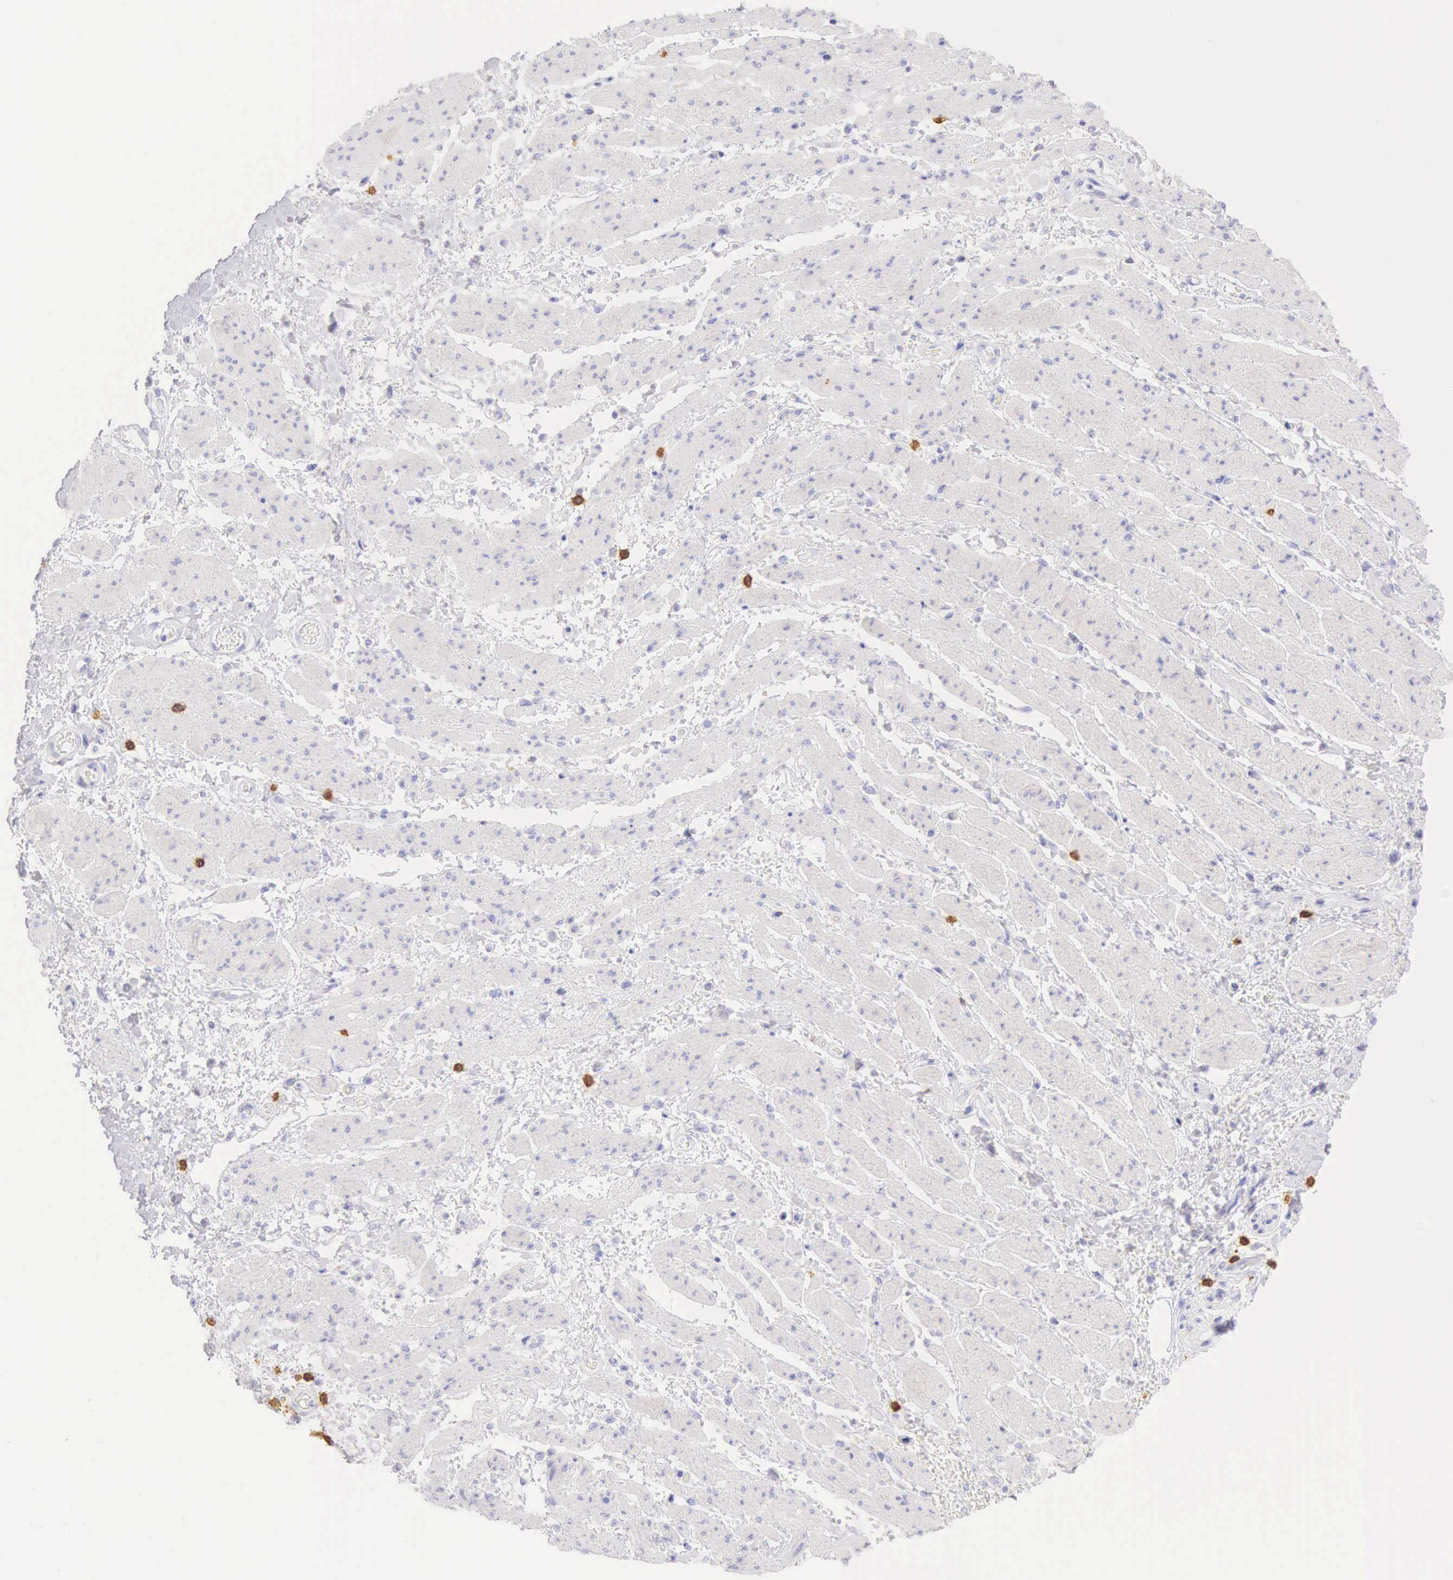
{"staining": {"intensity": "negative", "quantity": "none", "location": "none"}, "tissue": "stomach cancer", "cell_type": "Tumor cells", "image_type": "cancer", "snomed": [{"axis": "morphology", "description": "Adenocarcinoma, NOS"}, {"axis": "topography", "description": "Pancreas"}, {"axis": "topography", "description": "Stomach, upper"}], "caption": "IHC micrograph of neoplastic tissue: stomach cancer stained with DAB (3,3'-diaminobenzidine) demonstrates no significant protein expression in tumor cells.", "gene": "CD3E", "patient": {"sex": "male", "age": 77}}